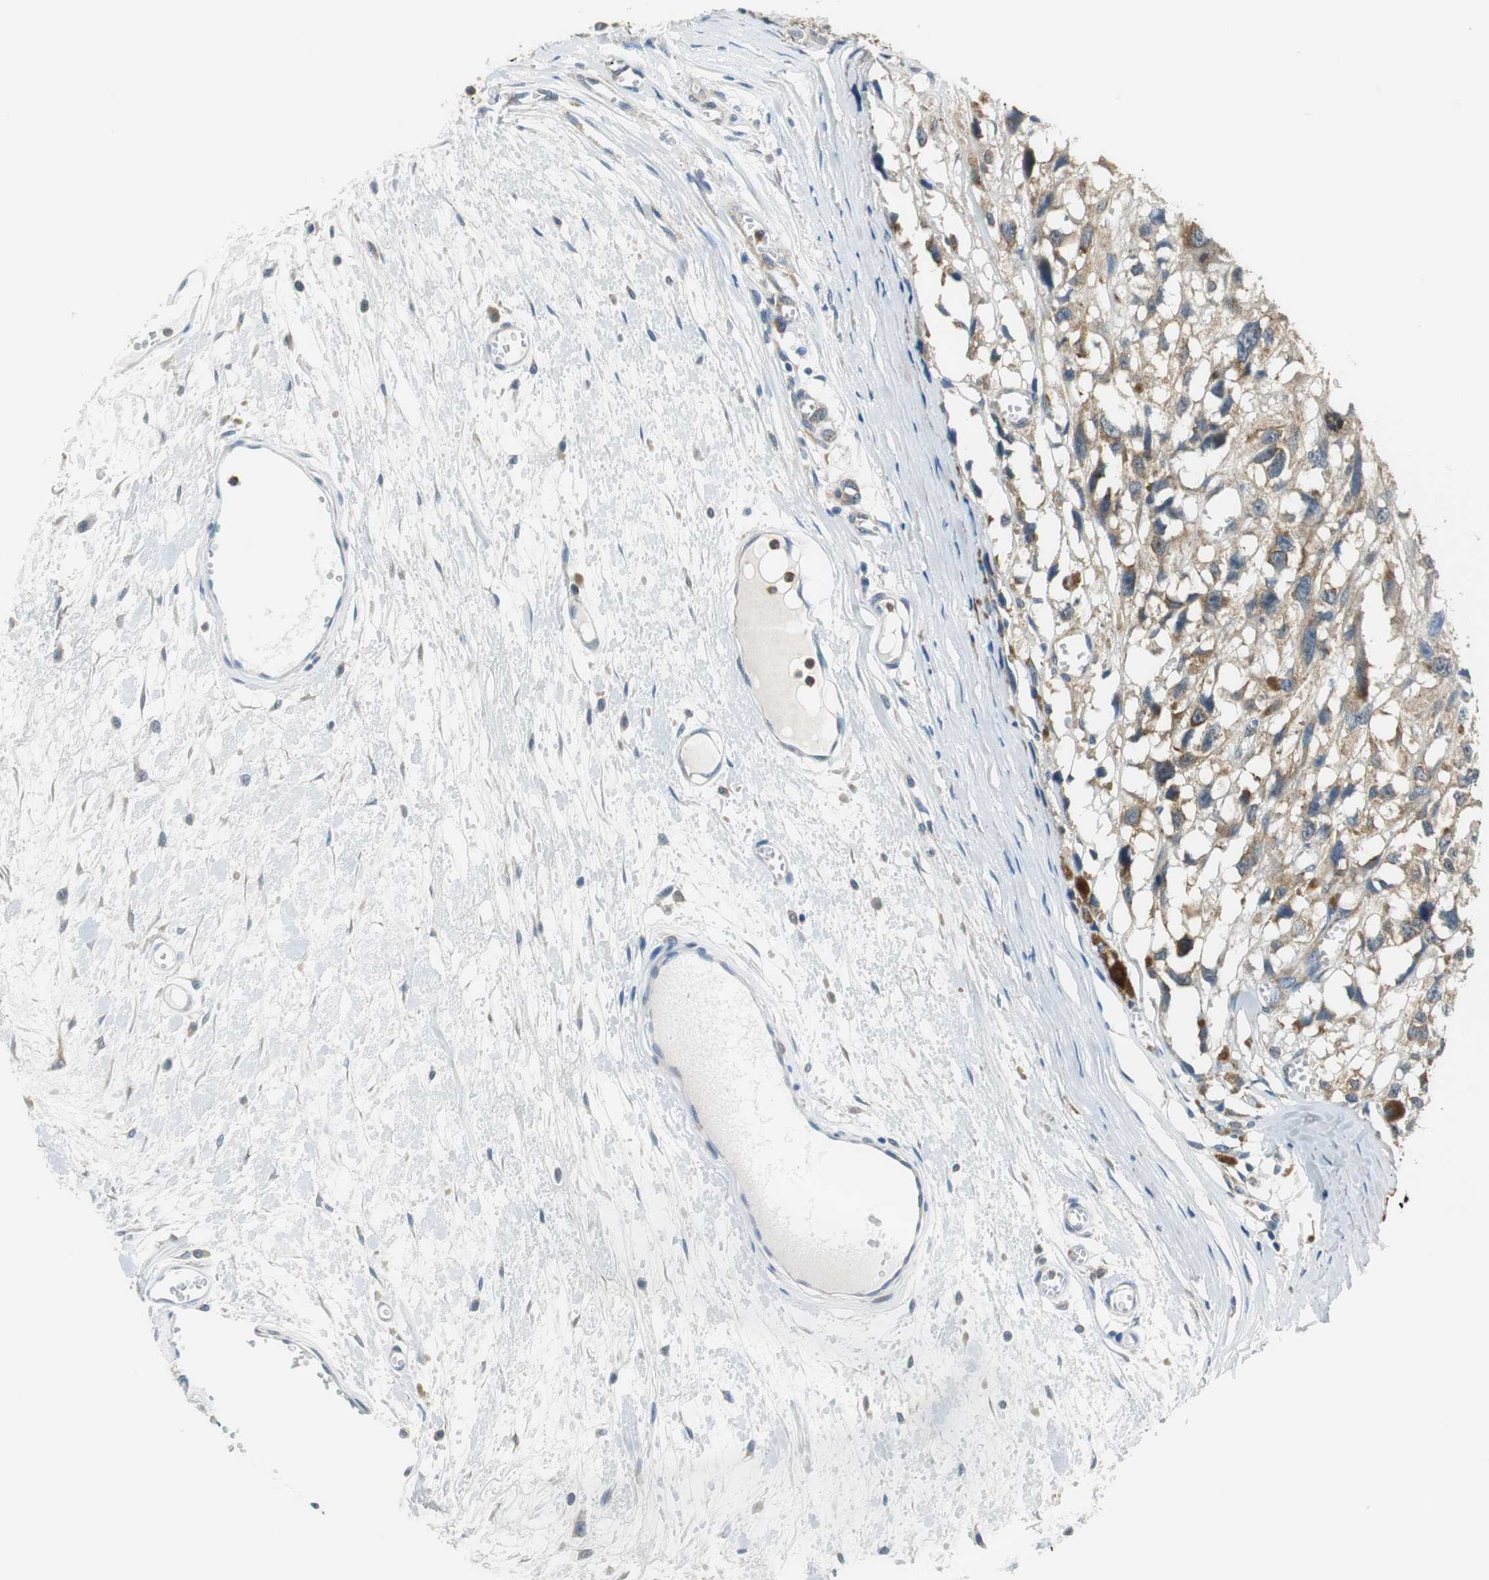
{"staining": {"intensity": "moderate", "quantity": ">75%", "location": "cytoplasmic/membranous"}, "tissue": "melanoma", "cell_type": "Tumor cells", "image_type": "cancer", "snomed": [{"axis": "morphology", "description": "Malignant melanoma, Metastatic site"}, {"axis": "topography", "description": "Lymph node"}], "caption": "Protein staining of melanoma tissue demonstrates moderate cytoplasmic/membranous staining in about >75% of tumor cells.", "gene": "CNOT3", "patient": {"sex": "male", "age": 59}}